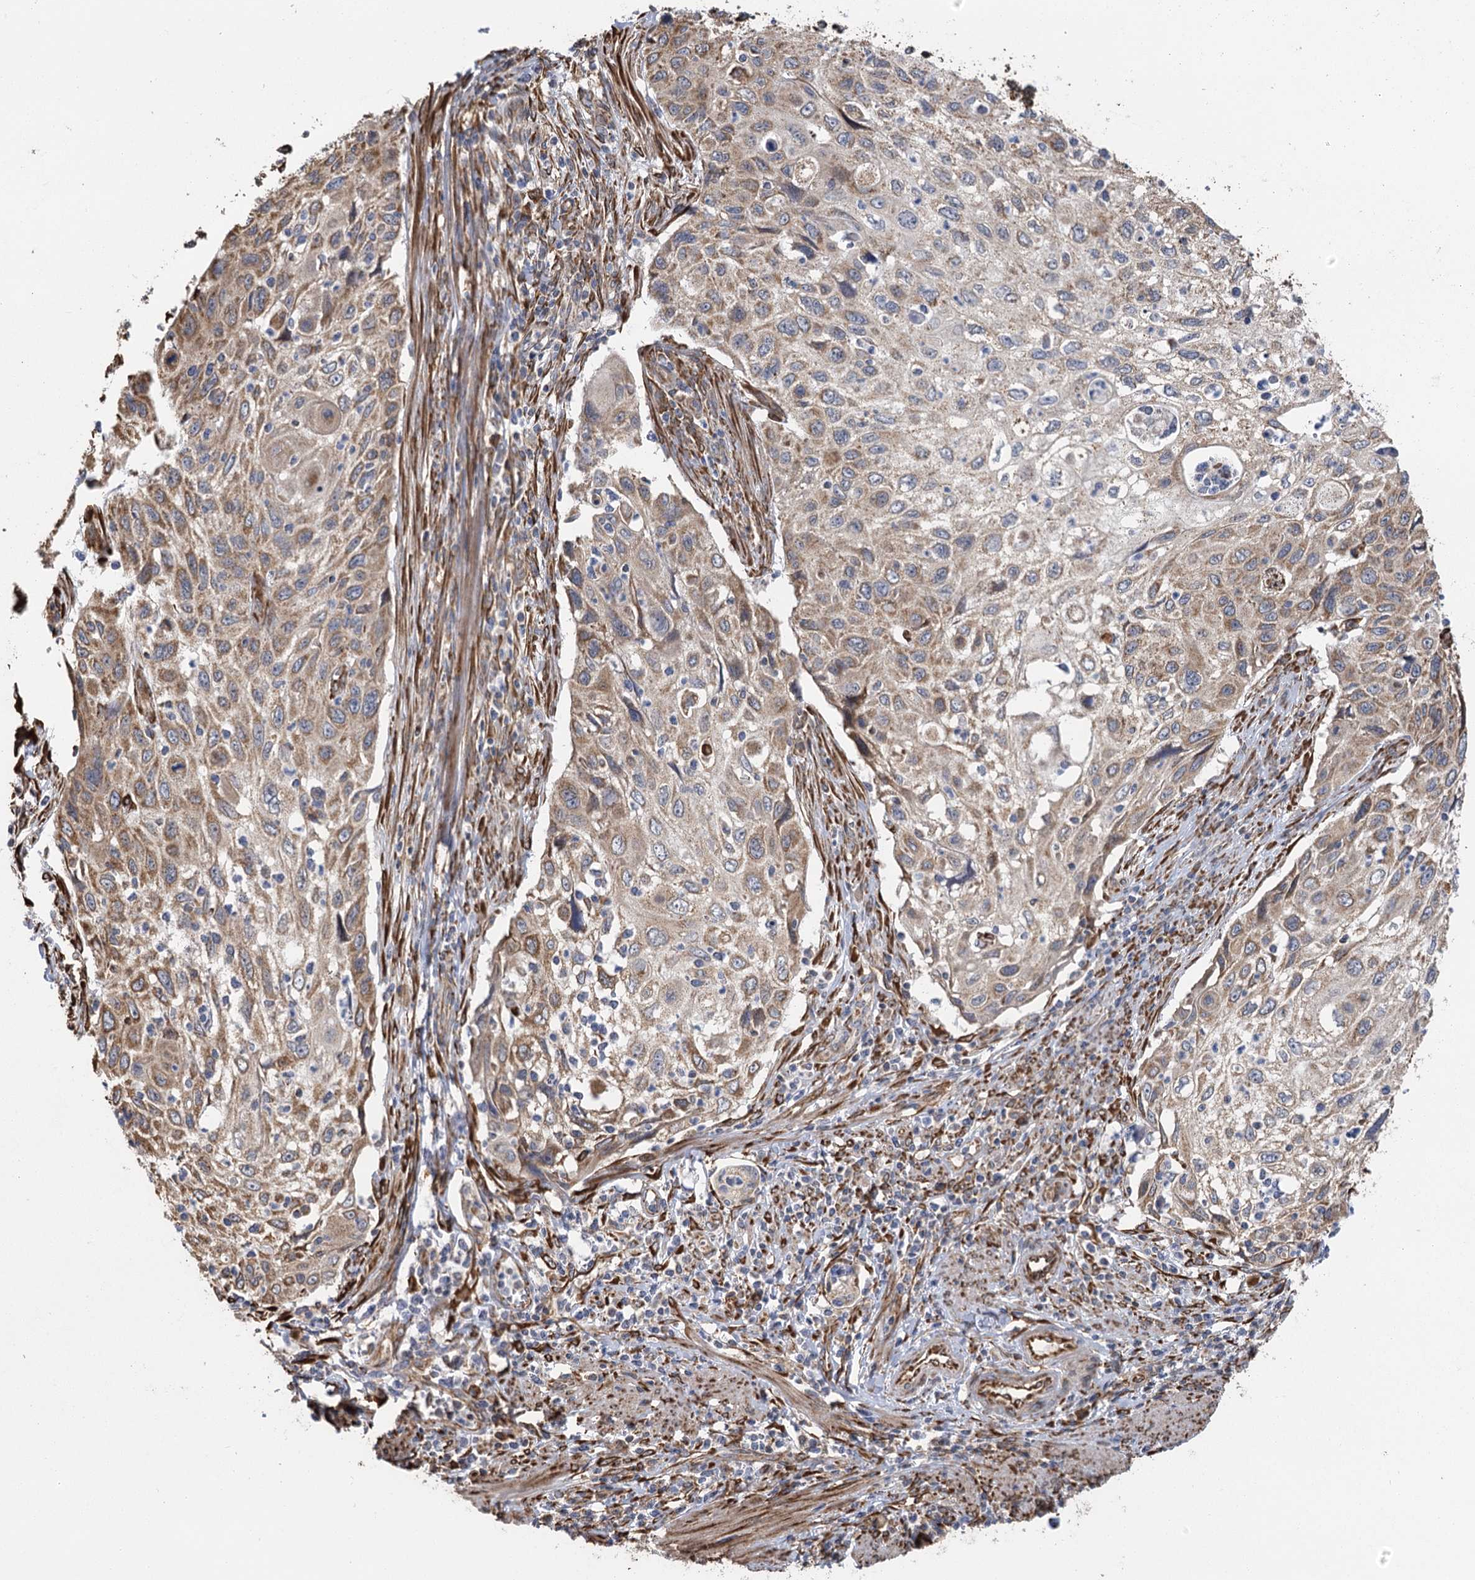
{"staining": {"intensity": "moderate", "quantity": "25%-75%", "location": "cytoplasmic/membranous"}, "tissue": "cervical cancer", "cell_type": "Tumor cells", "image_type": "cancer", "snomed": [{"axis": "morphology", "description": "Squamous cell carcinoma, NOS"}, {"axis": "topography", "description": "Cervix"}], "caption": "Cervical cancer stained for a protein exhibits moderate cytoplasmic/membranous positivity in tumor cells.", "gene": "IL11RA", "patient": {"sex": "female", "age": 70}}